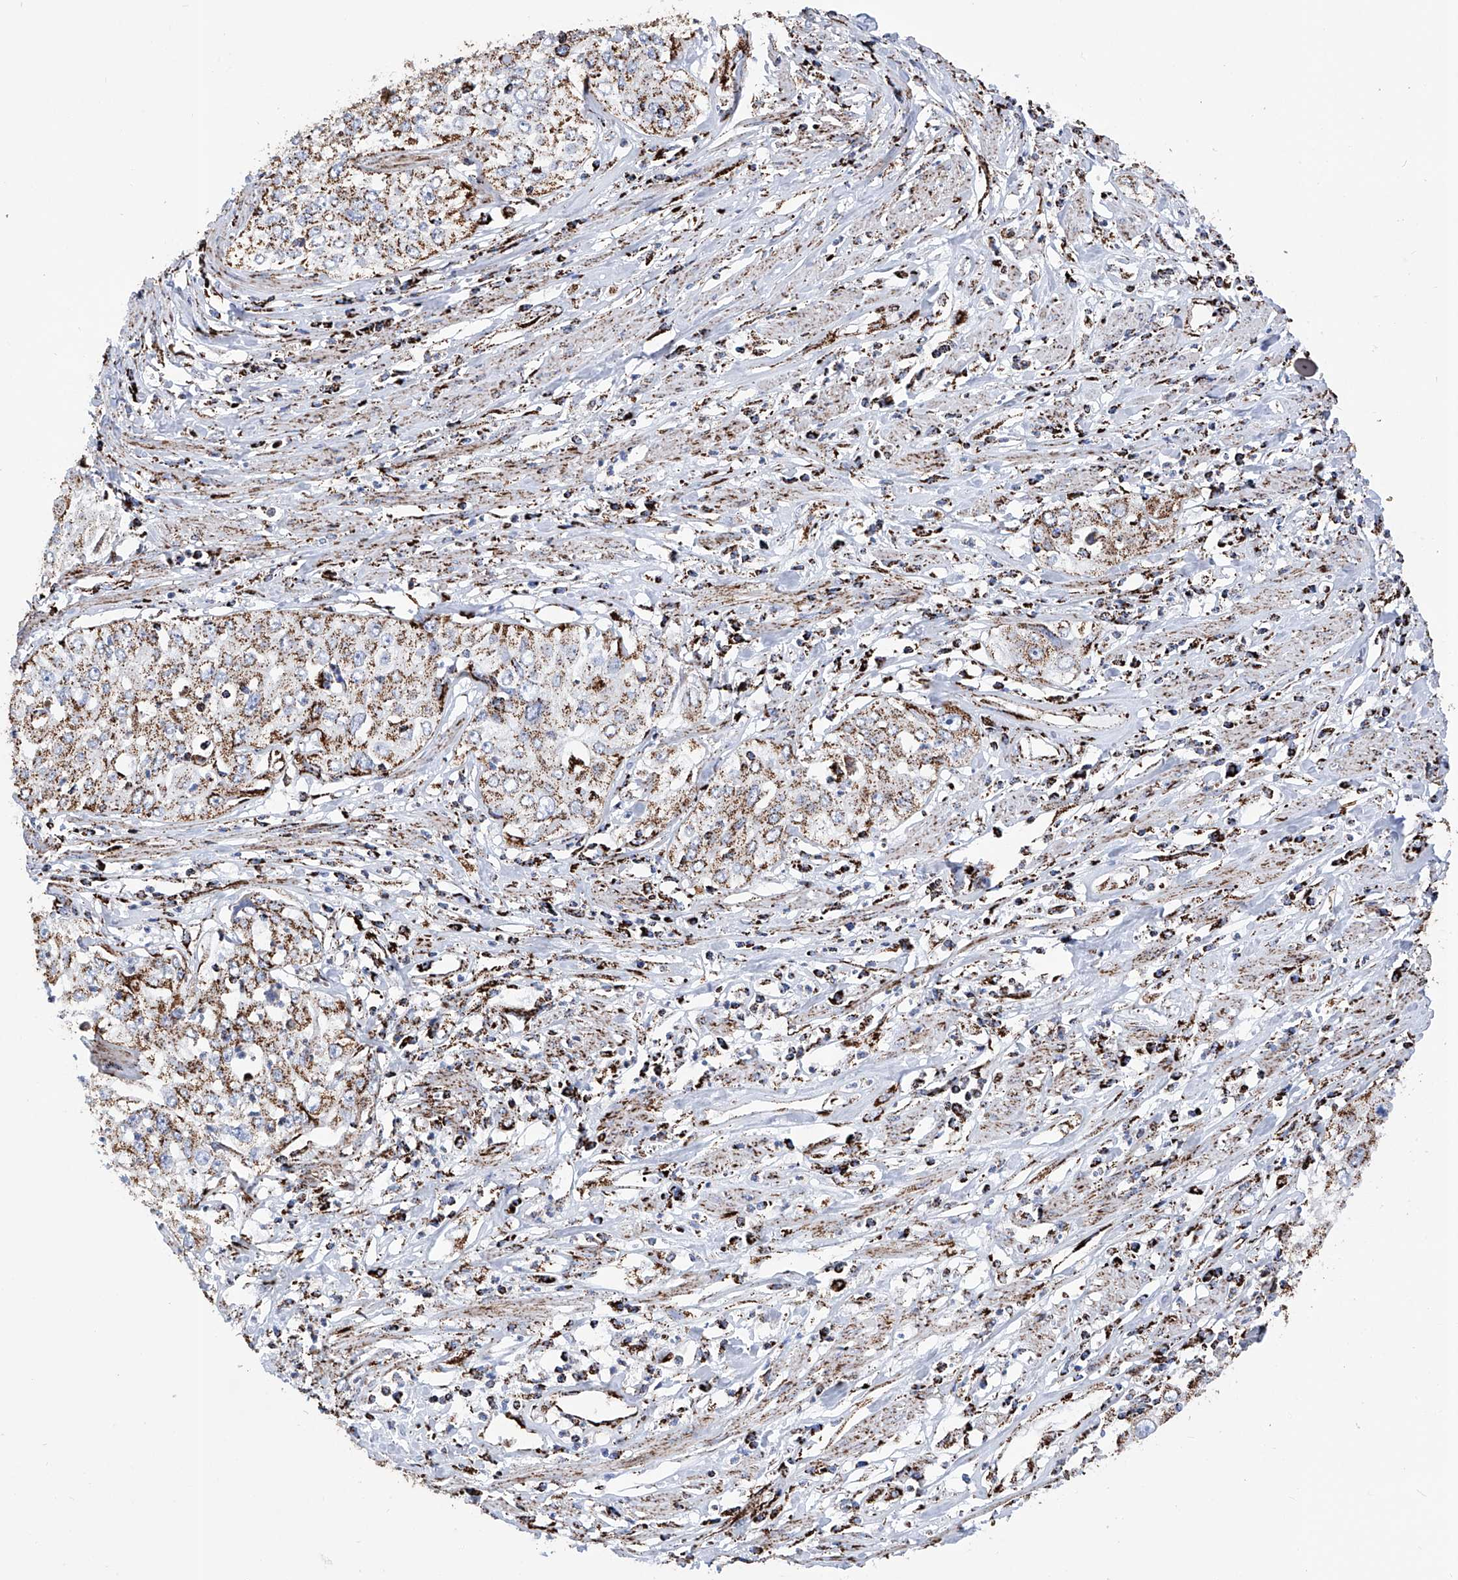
{"staining": {"intensity": "moderate", "quantity": ">75%", "location": "cytoplasmic/membranous"}, "tissue": "cervical cancer", "cell_type": "Tumor cells", "image_type": "cancer", "snomed": [{"axis": "morphology", "description": "Squamous cell carcinoma, NOS"}, {"axis": "topography", "description": "Cervix"}], "caption": "Immunohistochemical staining of human cervical cancer exhibits medium levels of moderate cytoplasmic/membranous protein staining in about >75% of tumor cells.", "gene": "ATP5PF", "patient": {"sex": "female", "age": 31}}